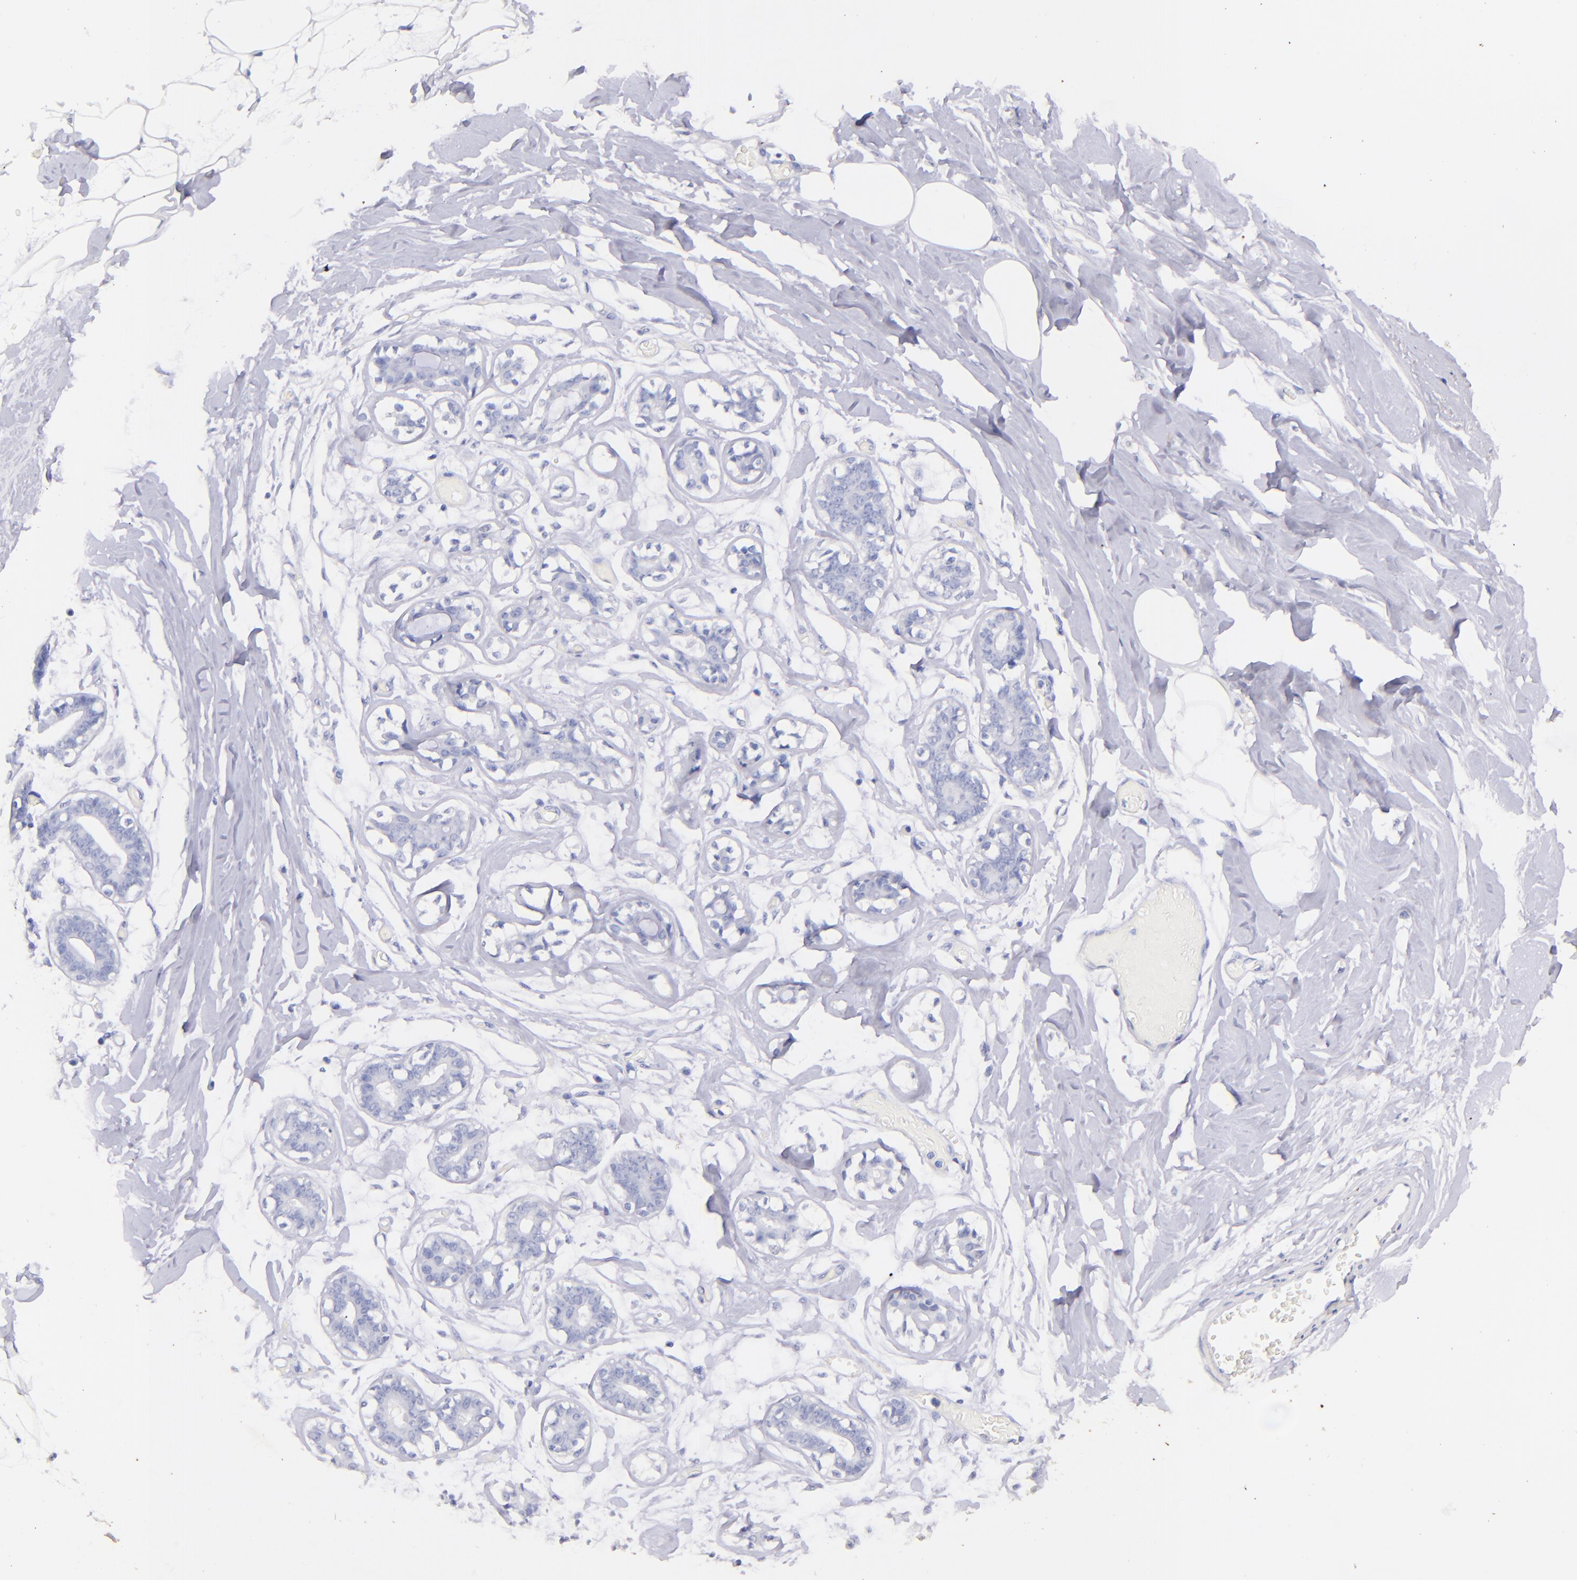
{"staining": {"intensity": "negative", "quantity": "none", "location": "none"}, "tissue": "breast", "cell_type": "Adipocytes", "image_type": "normal", "snomed": [{"axis": "morphology", "description": "Normal tissue, NOS"}, {"axis": "morphology", "description": "Fibrosis, NOS"}, {"axis": "topography", "description": "Breast"}], "caption": "The immunohistochemistry (IHC) photomicrograph has no significant staining in adipocytes of breast.", "gene": "UCHL1", "patient": {"sex": "female", "age": 39}}